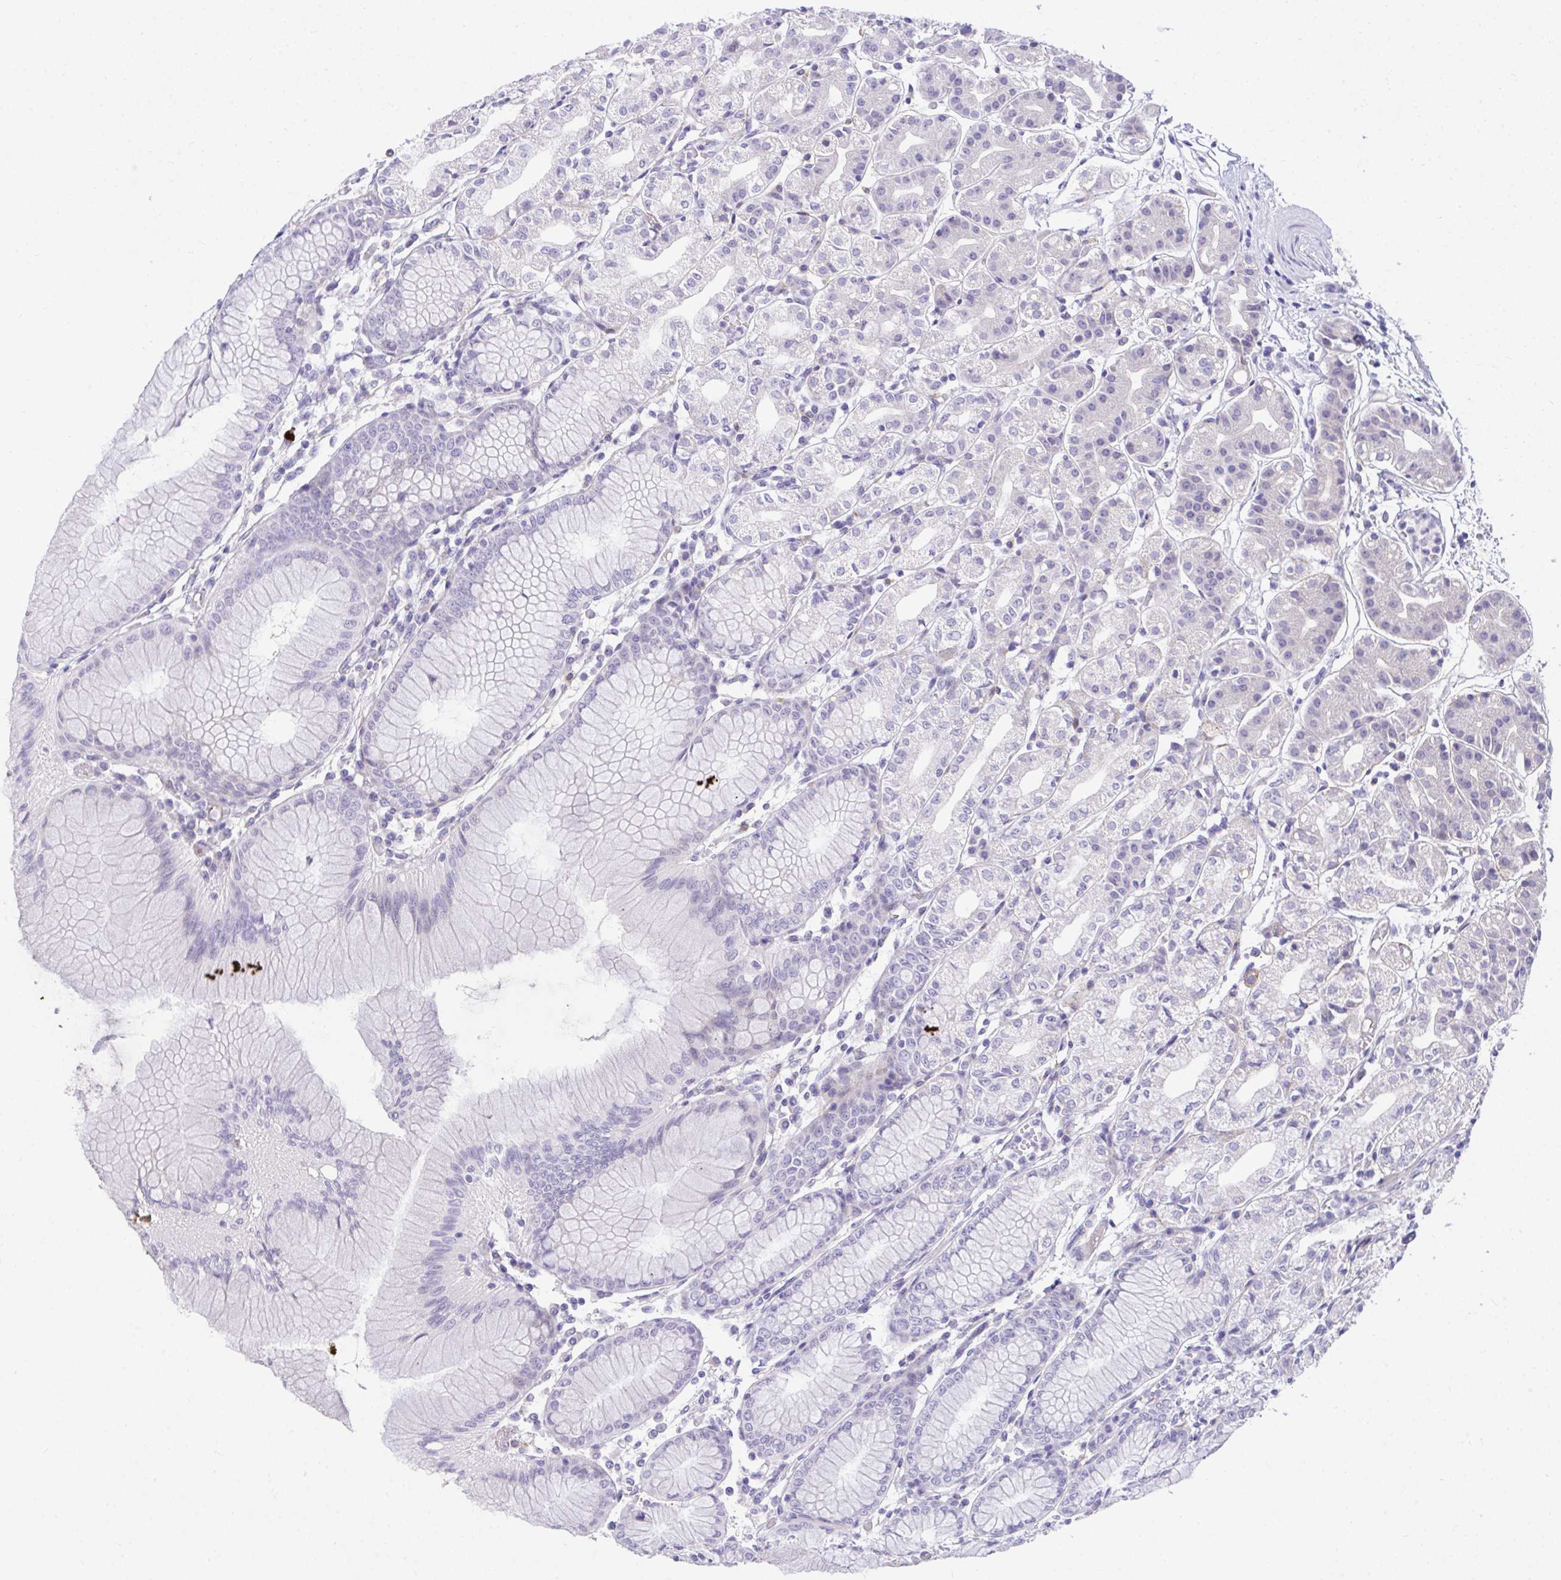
{"staining": {"intensity": "negative", "quantity": "none", "location": "none"}, "tissue": "stomach", "cell_type": "Glandular cells", "image_type": "normal", "snomed": [{"axis": "morphology", "description": "Normal tissue, NOS"}, {"axis": "topography", "description": "Stomach"}], "caption": "Glandular cells show no significant expression in normal stomach. (DAB (3,3'-diaminobenzidine) IHC visualized using brightfield microscopy, high magnification).", "gene": "MED9", "patient": {"sex": "female", "age": 57}}